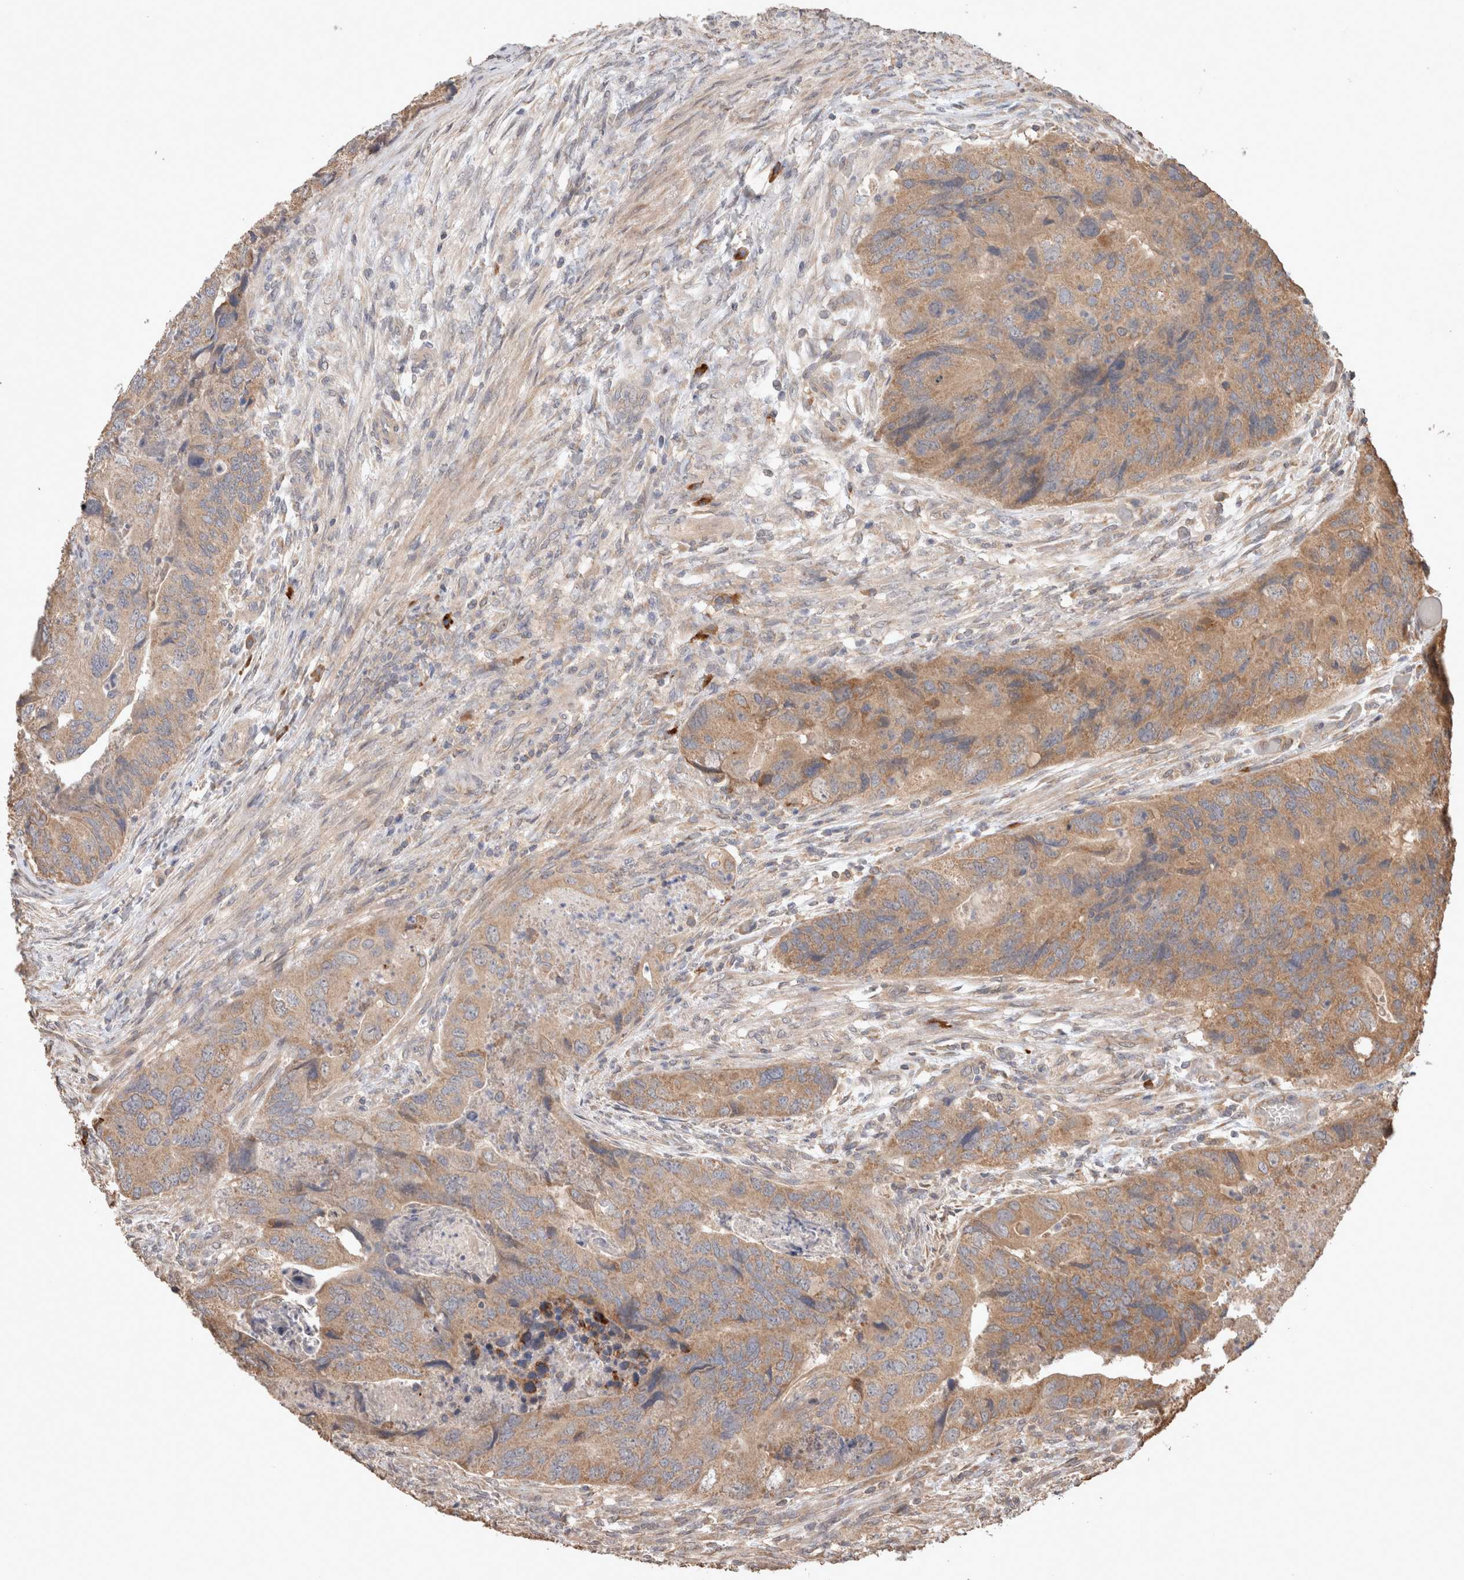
{"staining": {"intensity": "moderate", "quantity": ">75%", "location": "cytoplasmic/membranous"}, "tissue": "colorectal cancer", "cell_type": "Tumor cells", "image_type": "cancer", "snomed": [{"axis": "morphology", "description": "Adenocarcinoma, NOS"}, {"axis": "topography", "description": "Rectum"}], "caption": "A micrograph showing moderate cytoplasmic/membranous staining in about >75% of tumor cells in colorectal cancer, as visualized by brown immunohistochemical staining.", "gene": "HROB", "patient": {"sex": "male", "age": 63}}